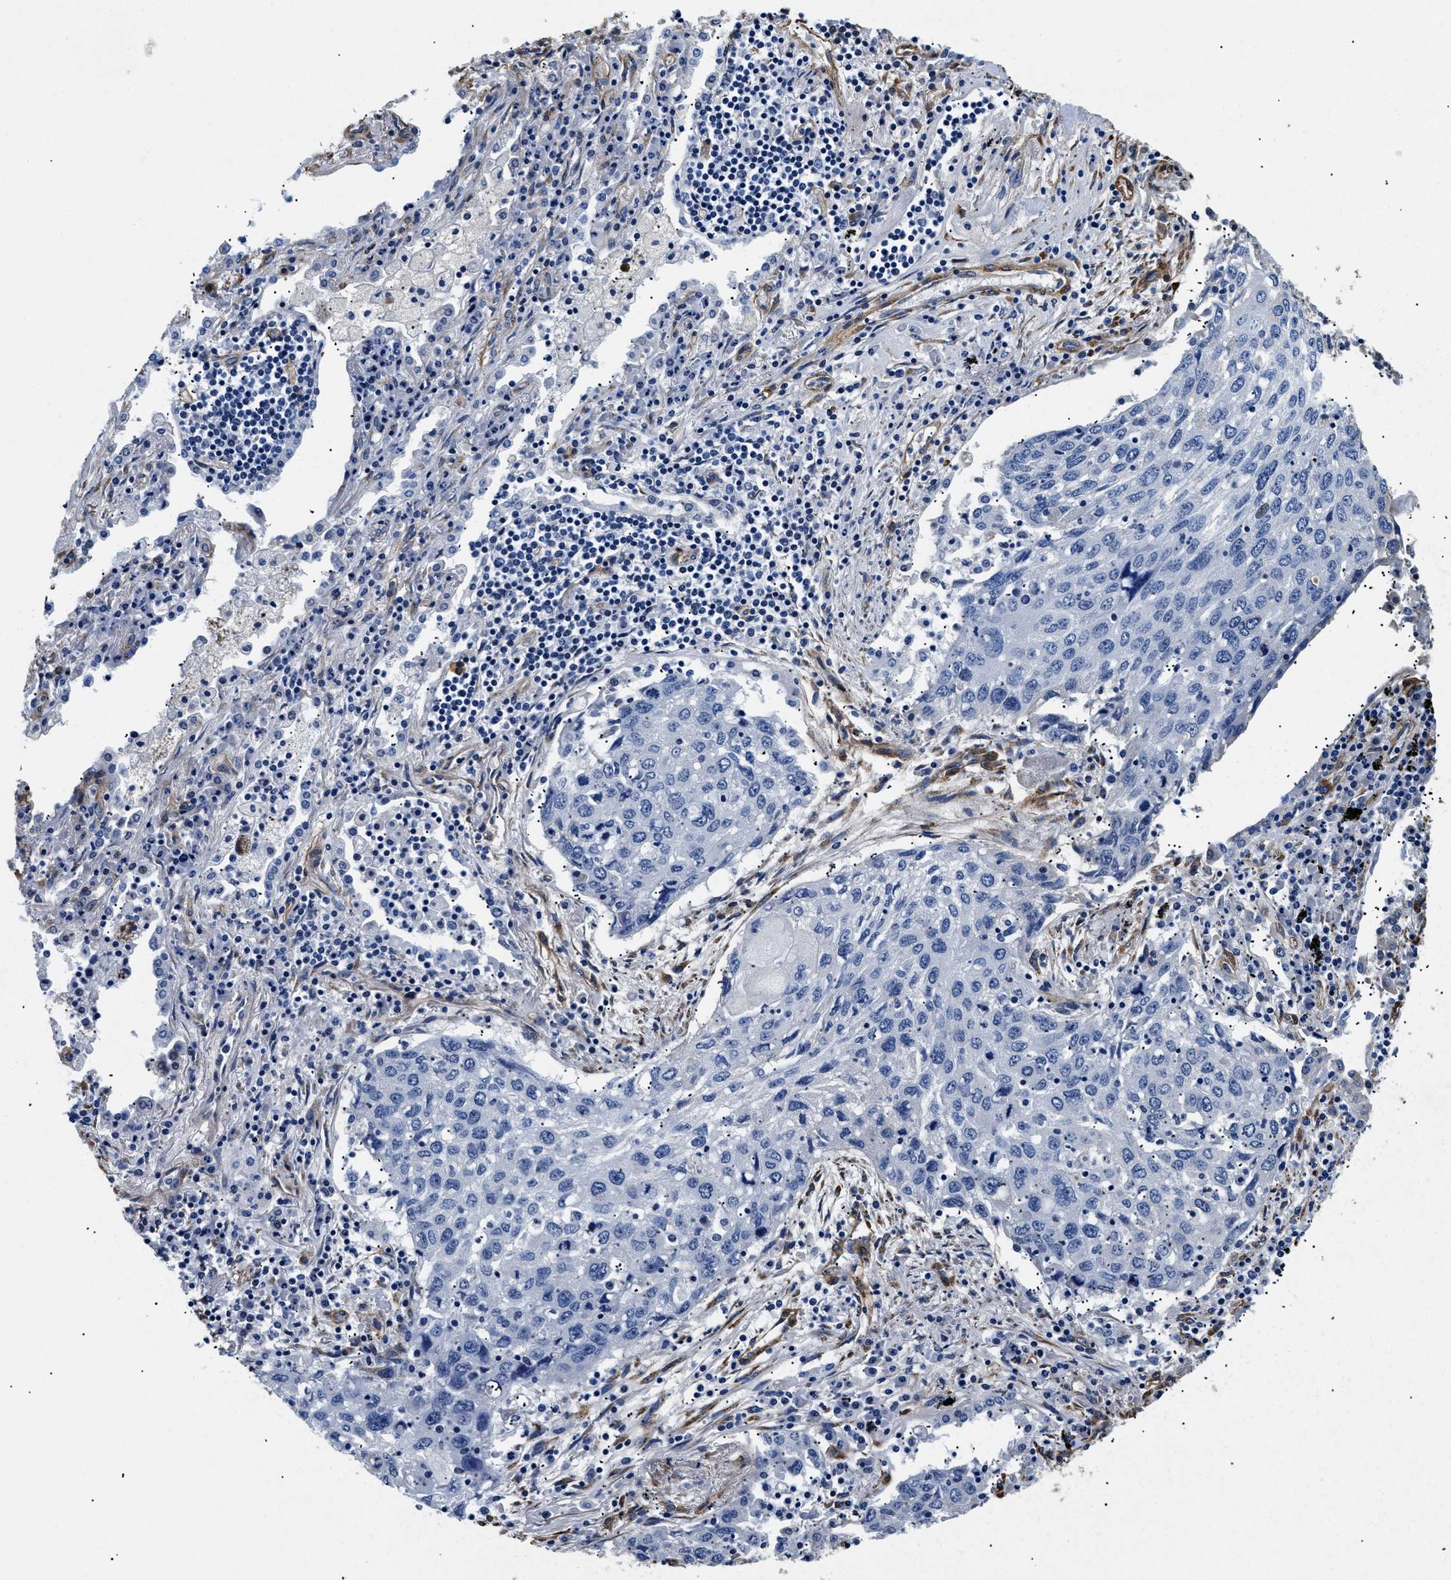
{"staining": {"intensity": "negative", "quantity": "none", "location": "none"}, "tissue": "lung cancer", "cell_type": "Tumor cells", "image_type": "cancer", "snomed": [{"axis": "morphology", "description": "Squamous cell carcinoma, NOS"}, {"axis": "topography", "description": "Lung"}], "caption": "An immunohistochemistry (IHC) micrograph of lung cancer is shown. There is no staining in tumor cells of lung cancer.", "gene": "LAMA3", "patient": {"sex": "female", "age": 63}}